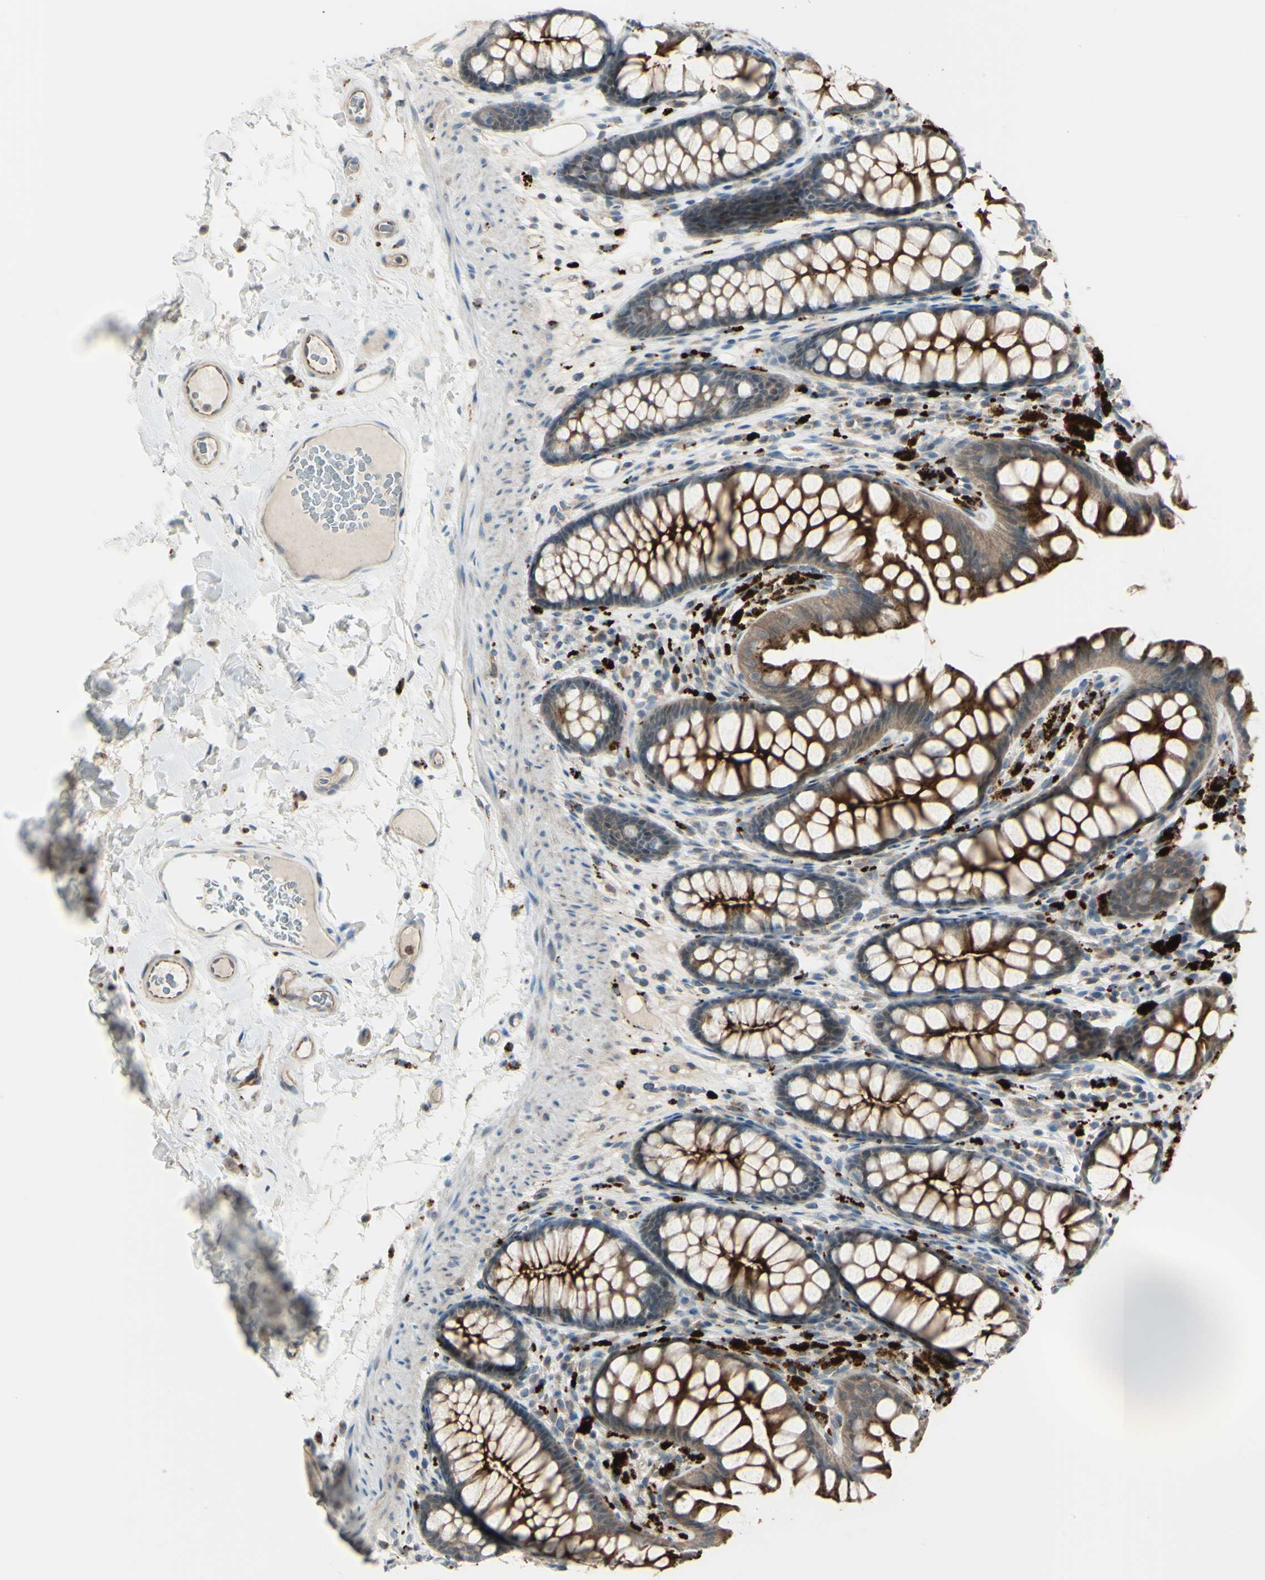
{"staining": {"intensity": "moderate", "quantity": ">75%", "location": "cytoplasmic/membranous"}, "tissue": "colon", "cell_type": "Endothelial cells", "image_type": "normal", "snomed": [{"axis": "morphology", "description": "Normal tissue, NOS"}, {"axis": "topography", "description": "Colon"}], "caption": "Colon stained with DAB IHC shows medium levels of moderate cytoplasmic/membranous positivity in about >75% of endothelial cells.", "gene": "LMTK2", "patient": {"sex": "female", "age": 55}}